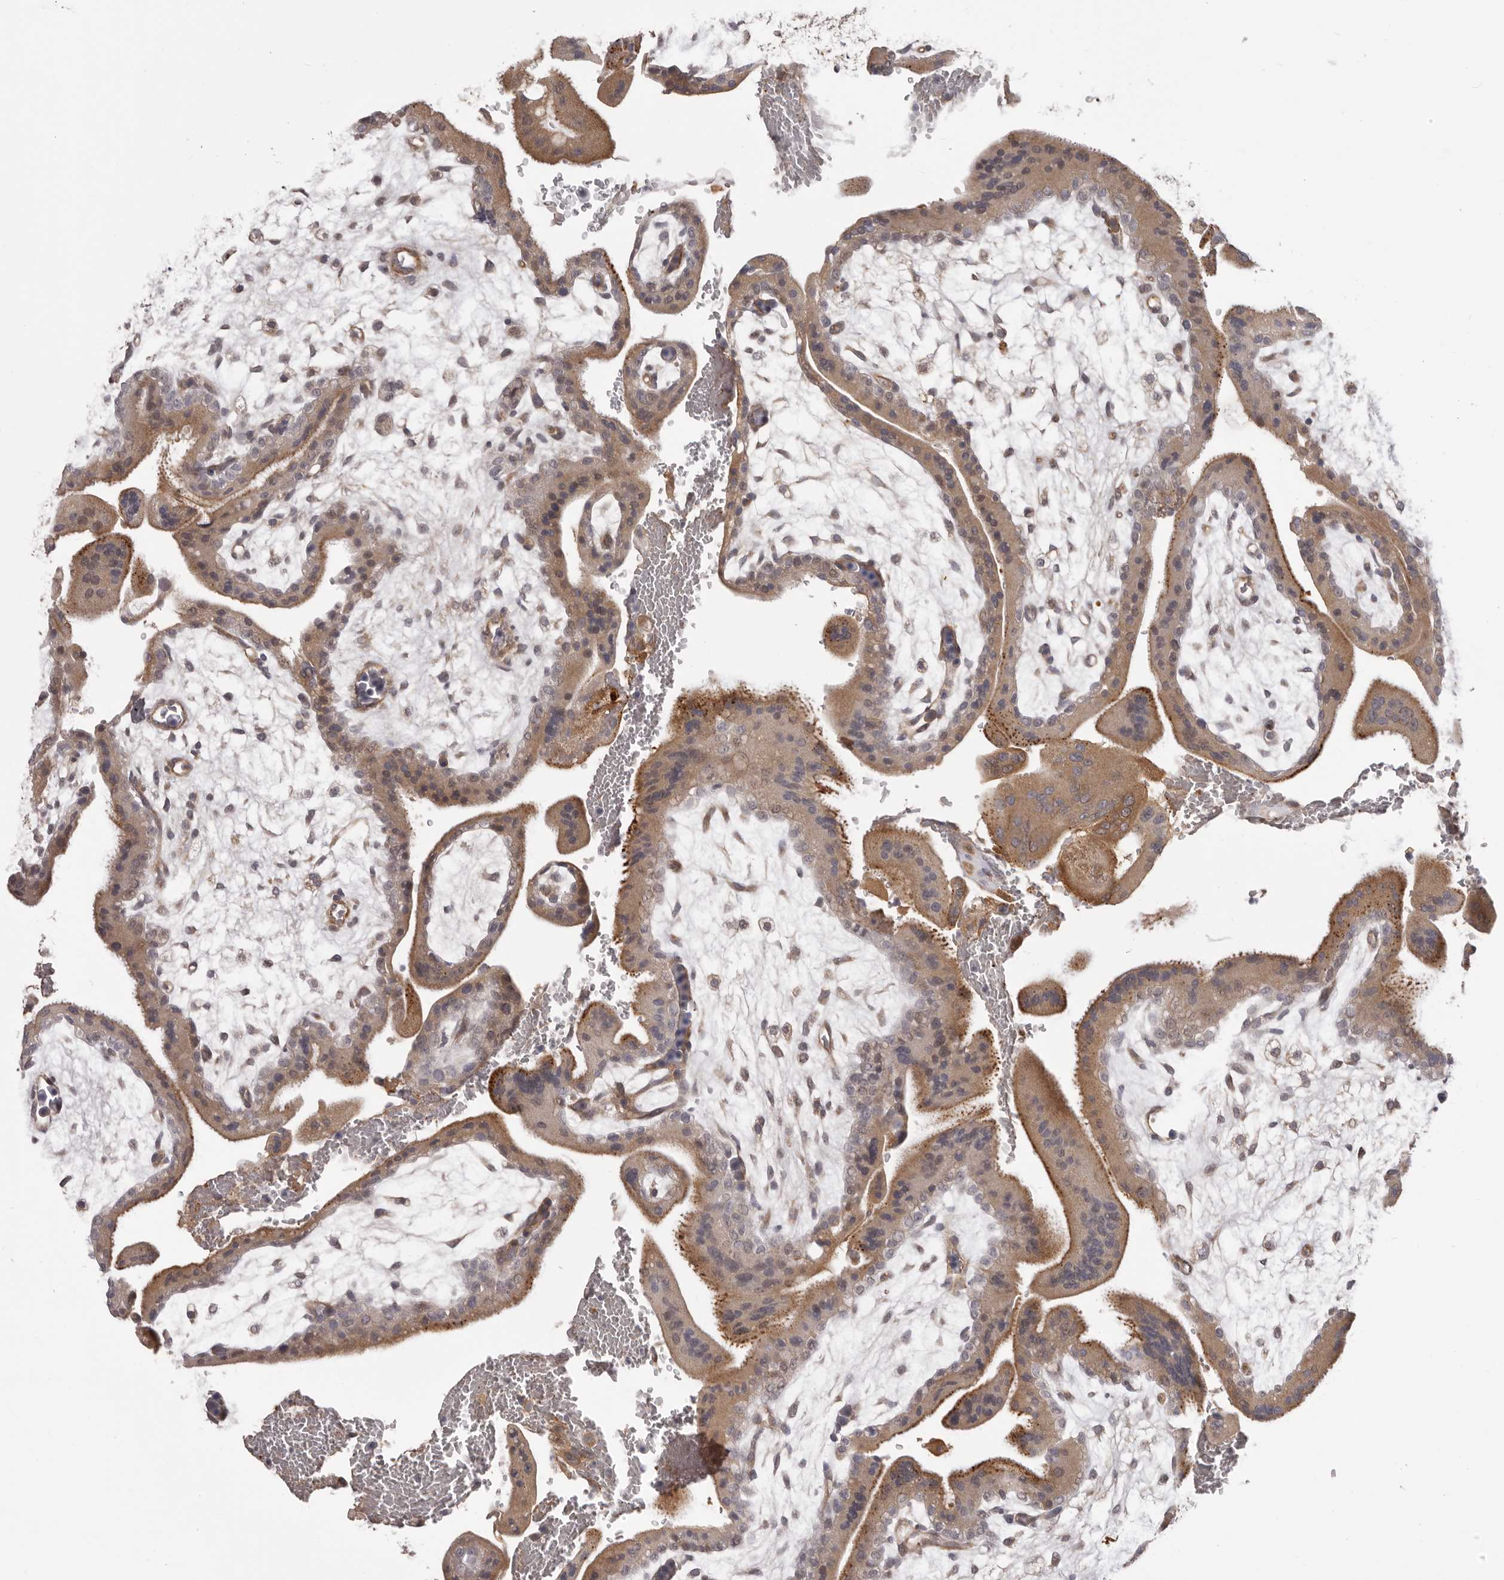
{"staining": {"intensity": "moderate", "quantity": ">75%", "location": "cytoplasmic/membranous"}, "tissue": "placenta", "cell_type": "Trophoblastic cells", "image_type": "normal", "snomed": [{"axis": "morphology", "description": "Normal tissue, NOS"}, {"axis": "topography", "description": "Placenta"}], "caption": "This image exhibits IHC staining of benign placenta, with medium moderate cytoplasmic/membranous expression in about >75% of trophoblastic cells.", "gene": "OTUD3", "patient": {"sex": "female", "age": 35}}